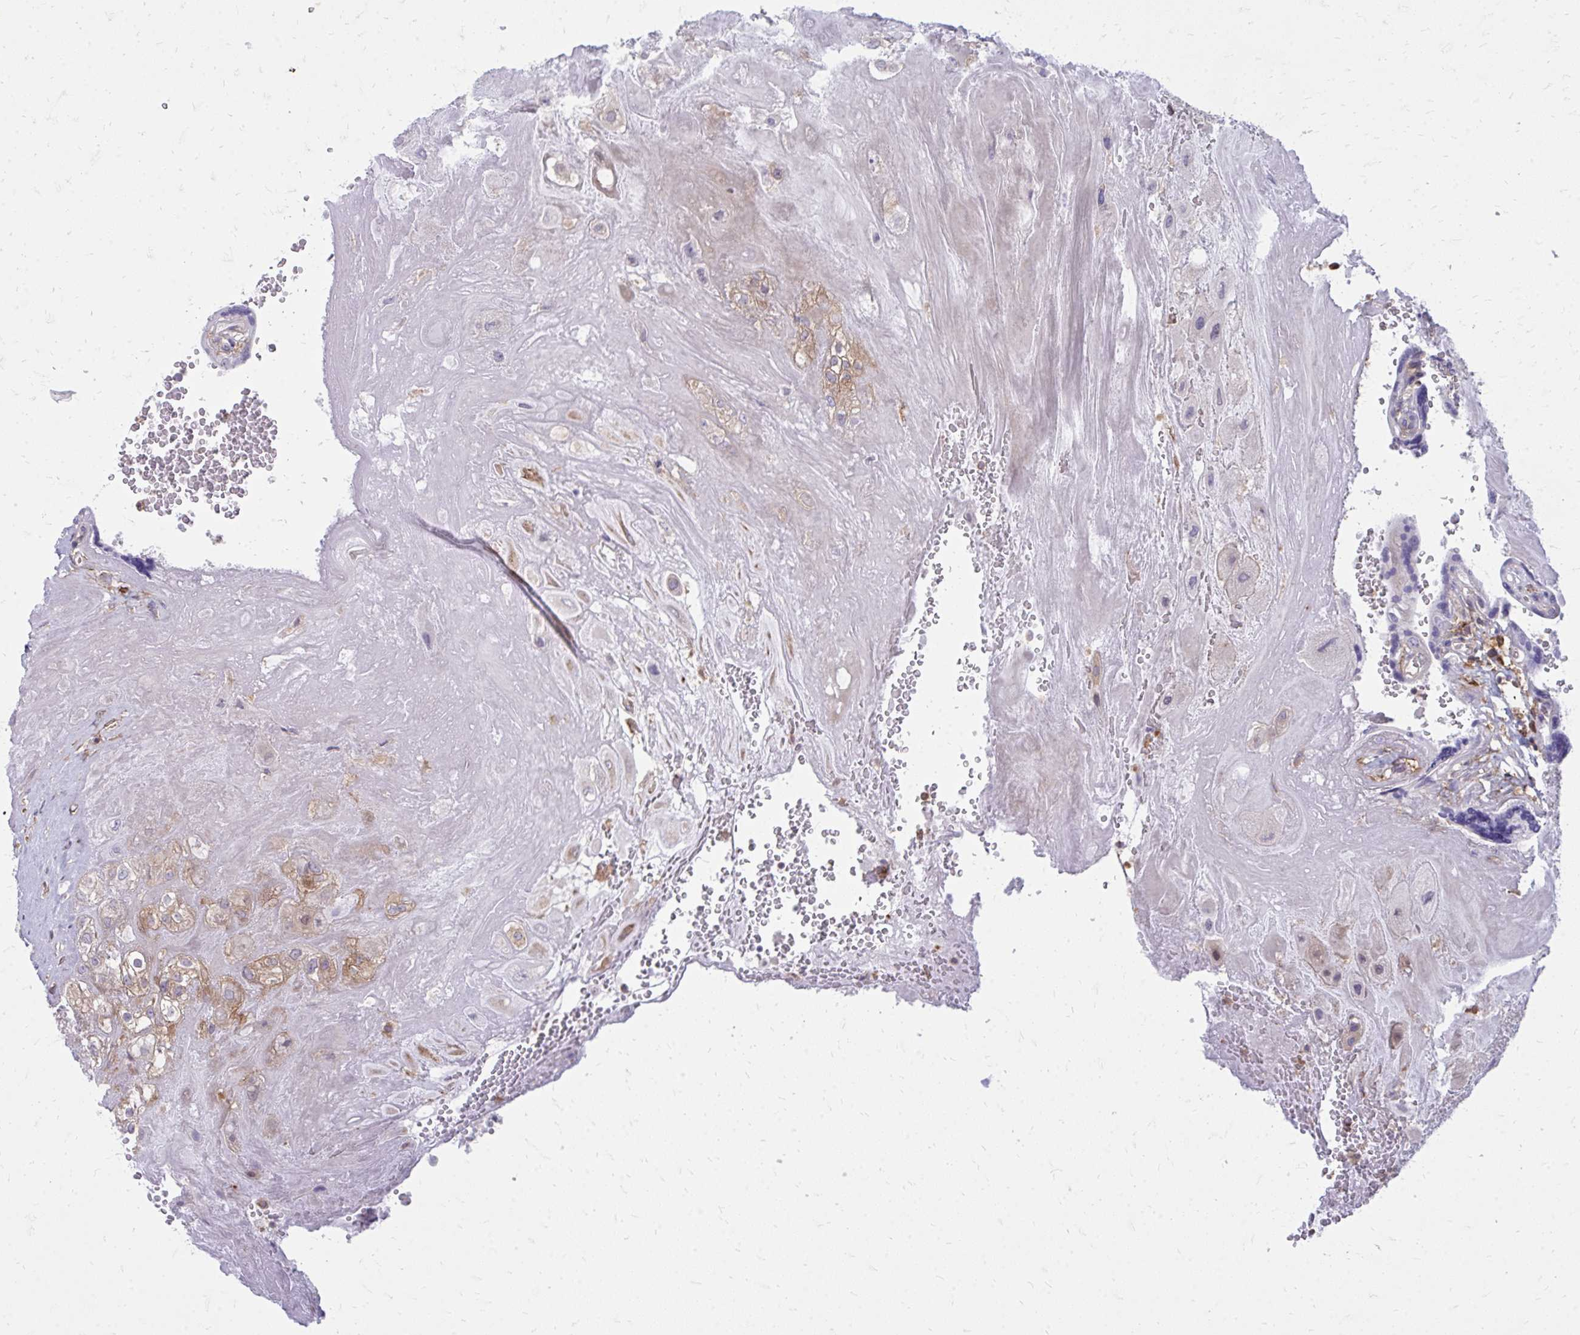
{"staining": {"intensity": "moderate", "quantity": "<25%", "location": "cytoplasmic/membranous"}, "tissue": "placenta", "cell_type": "Decidual cells", "image_type": "normal", "snomed": [{"axis": "morphology", "description": "Normal tissue, NOS"}, {"axis": "topography", "description": "Placenta"}], "caption": "An image showing moderate cytoplasmic/membranous positivity in about <25% of decidual cells in benign placenta, as visualized by brown immunohistochemical staining.", "gene": "ASAP1", "patient": {"sex": "female", "age": 32}}